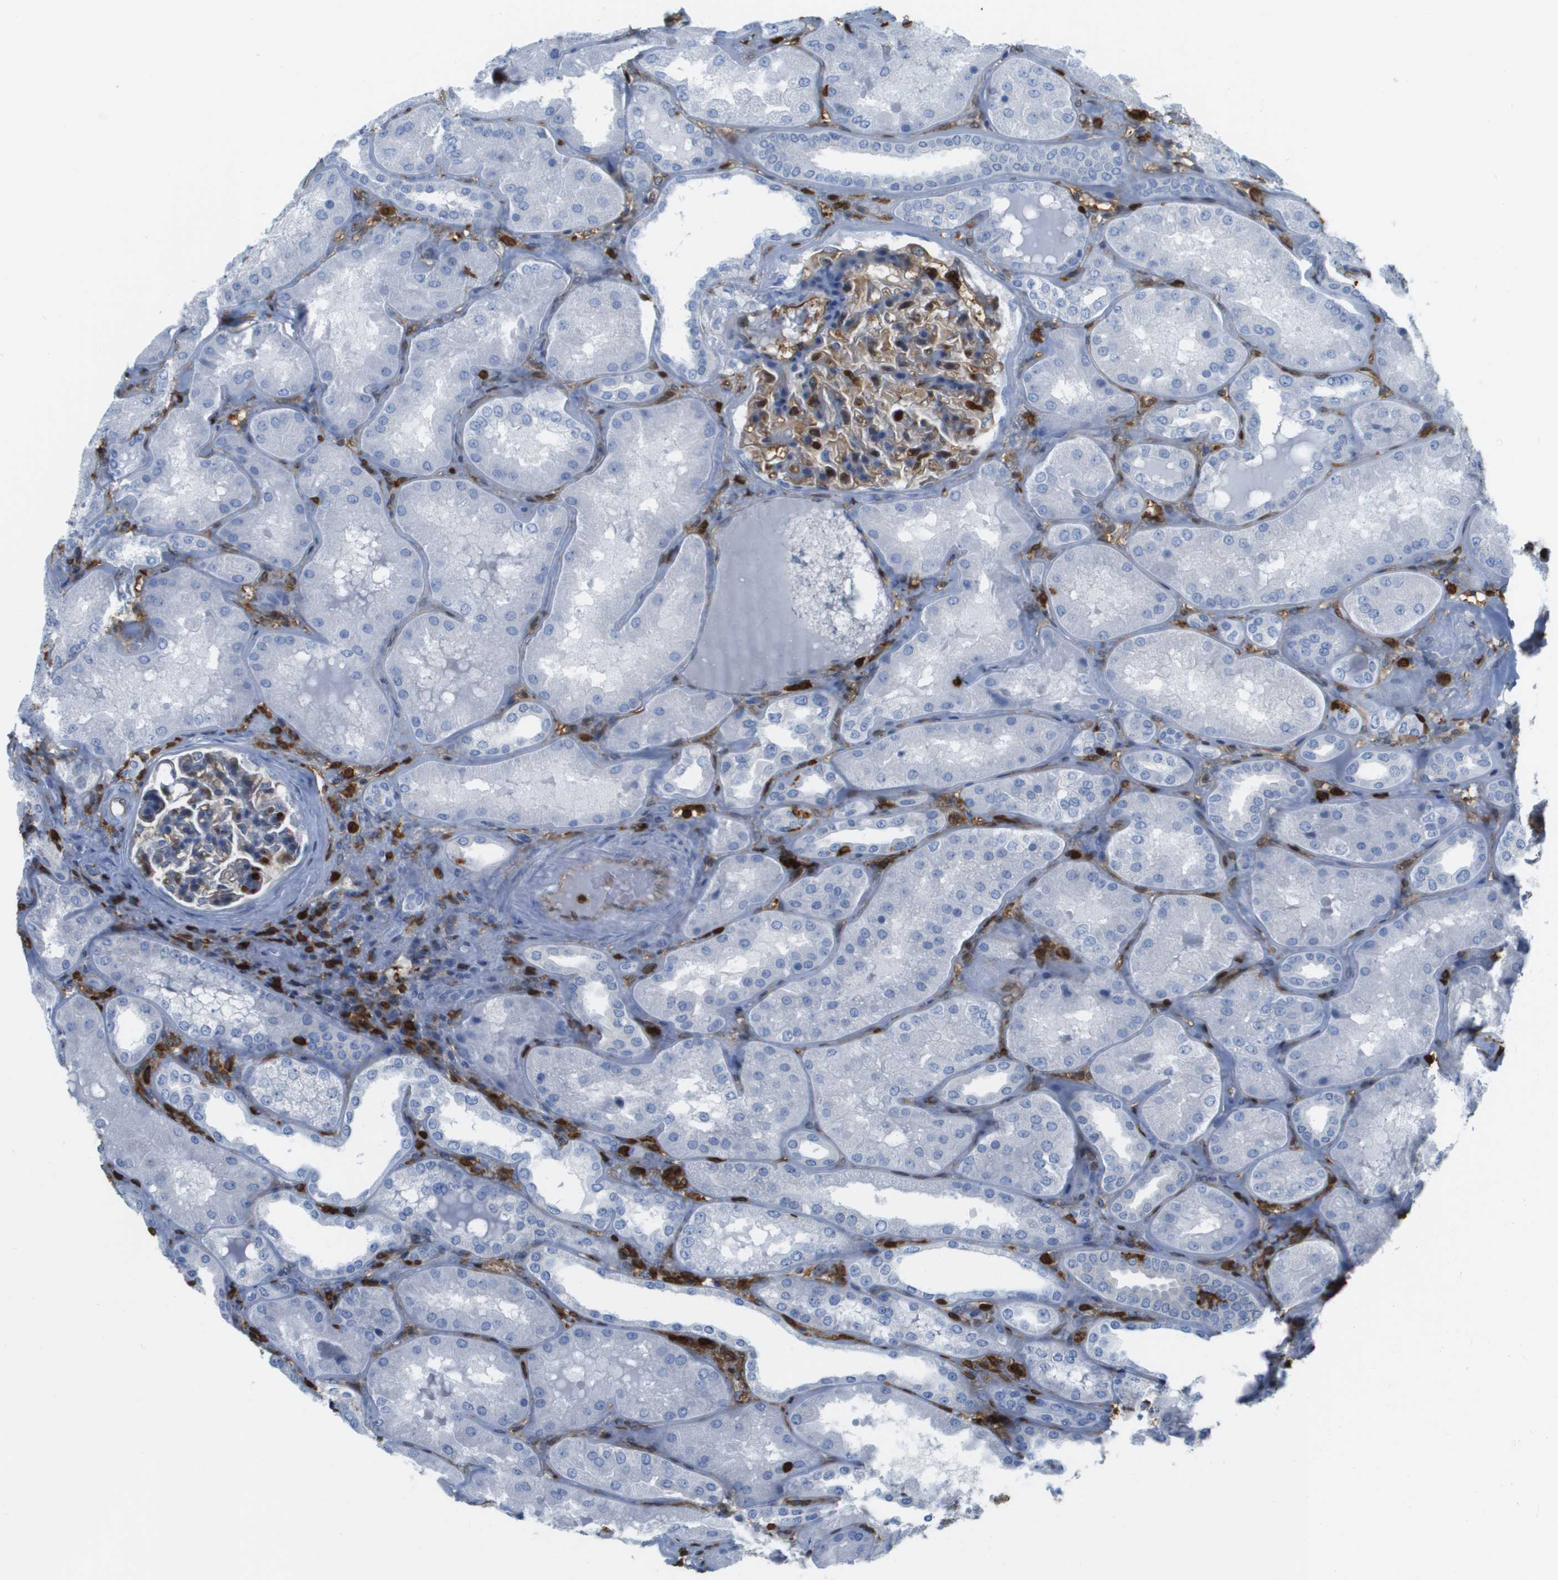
{"staining": {"intensity": "moderate", "quantity": "<25%", "location": "cytoplasmic/membranous"}, "tissue": "kidney", "cell_type": "Cells in glomeruli", "image_type": "normal", "snomed": [{"axis": "morphology", "description": "Normal tissue, NOS"}, {"axis": "topography", "description": "Kidney"}], "caption": "Kidney stained with a protein marker demonstrates moderate staining in cells in glomeruli.", "gene": "DOCK5", "patient": {"sex": "female", "age": 56}}